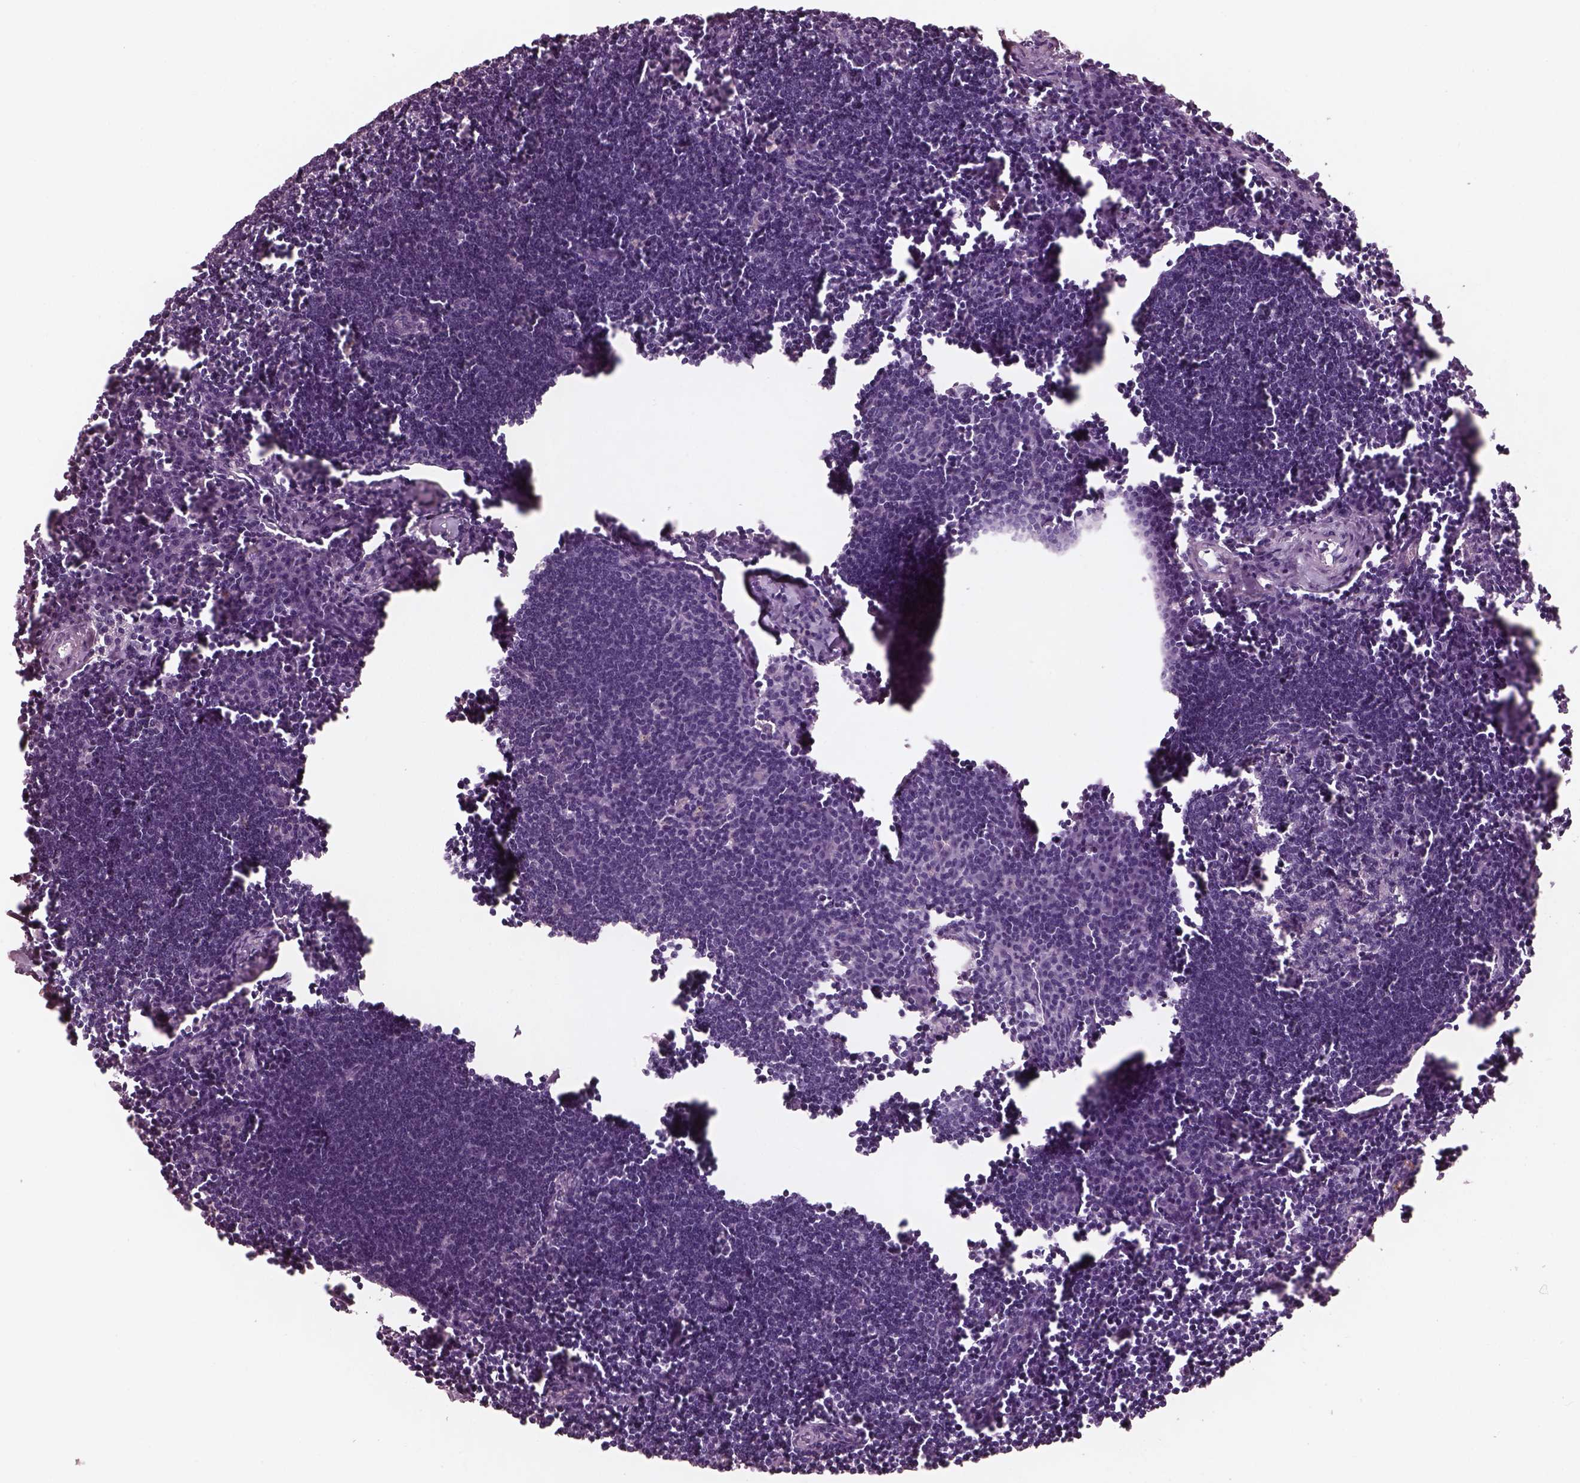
{"staining": {"intensity": "negative", "quantity": "none", "location": "none"}, "tissue": "lymph node", "cell_type": "Germinal center cells", "image_type": "normal", "snomed": [{"axis": "morphology", "description": "Normal tissue, NOS"}, {"axis": "topography", "description": "Lymph node"}], "caption": "High power microscopy photomicrograph of an IHC photomicrograph of normal lymph node, revealing no significant expression in germinal center cells. (DAB (3,3'-diaminobenzidine) immunohistochemistry with hematoxylin counter stain).", "gene": "FABP9", "patient": {"sex": "male", "age": 55}}